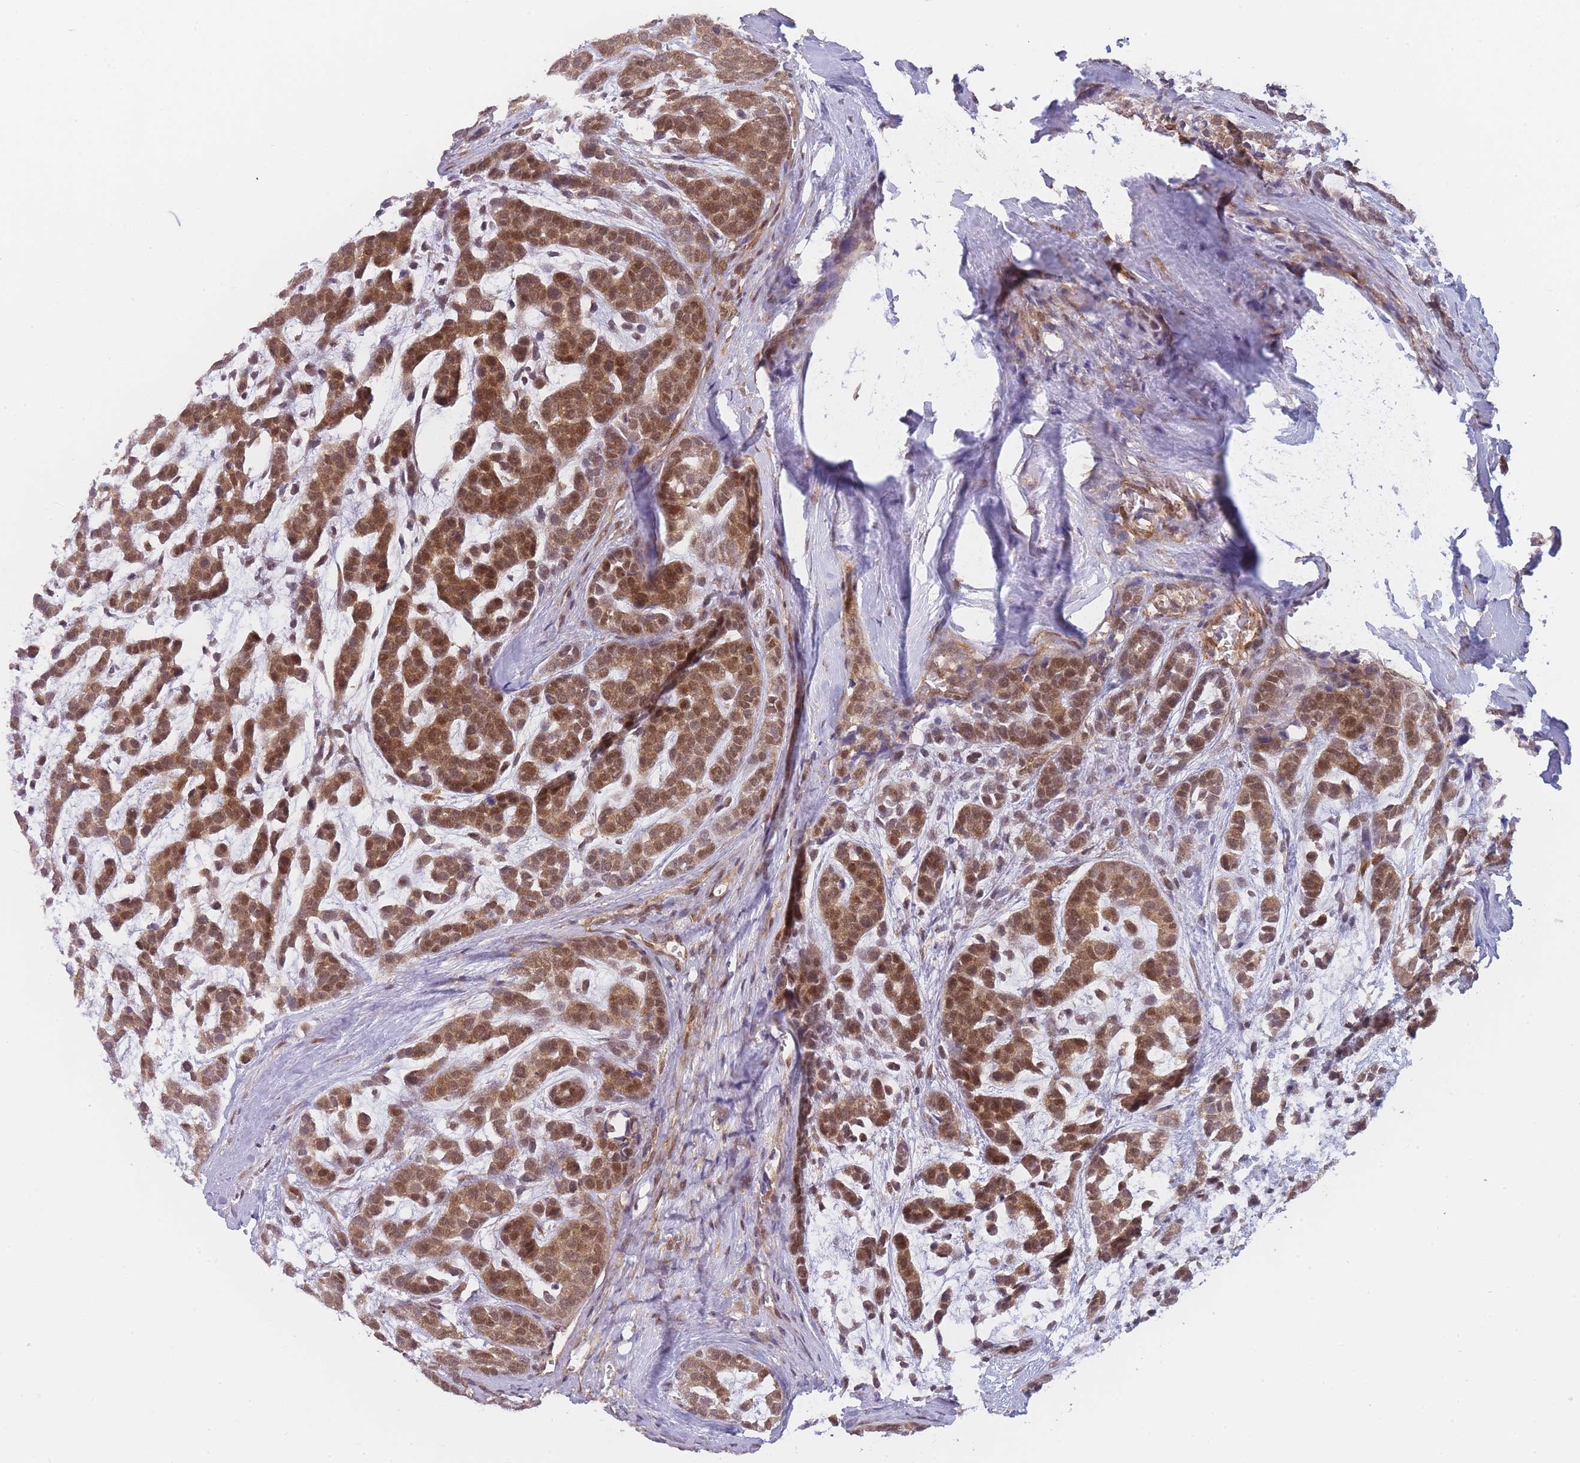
{"staining": {"intensity": "moderate", "quantity": ">75%", "location": "cytoplasmic/membranous,nuclear"}, "tissue": "head and neck cancer", "cell_type": "Tumor cells", "image_type": "cancer", "snomed": [{"axis": "morphology", "description": "Adenocarcinoma, NOS"}, {"axis": "morphology", "description": "Adenoma, NOS"}, {"axis": "topography", "description": "Head-Neck"}], "caption": "Tumor cells display moderate cytoplasmic/membranous and nuclear staining in approximately >75% of cells in head and neck adenocarcinoma. (DAB IHC with brightfield microscopy, high magnification).", "gene": "MRI1", "patient": {"sex": "female", "age": 55}}